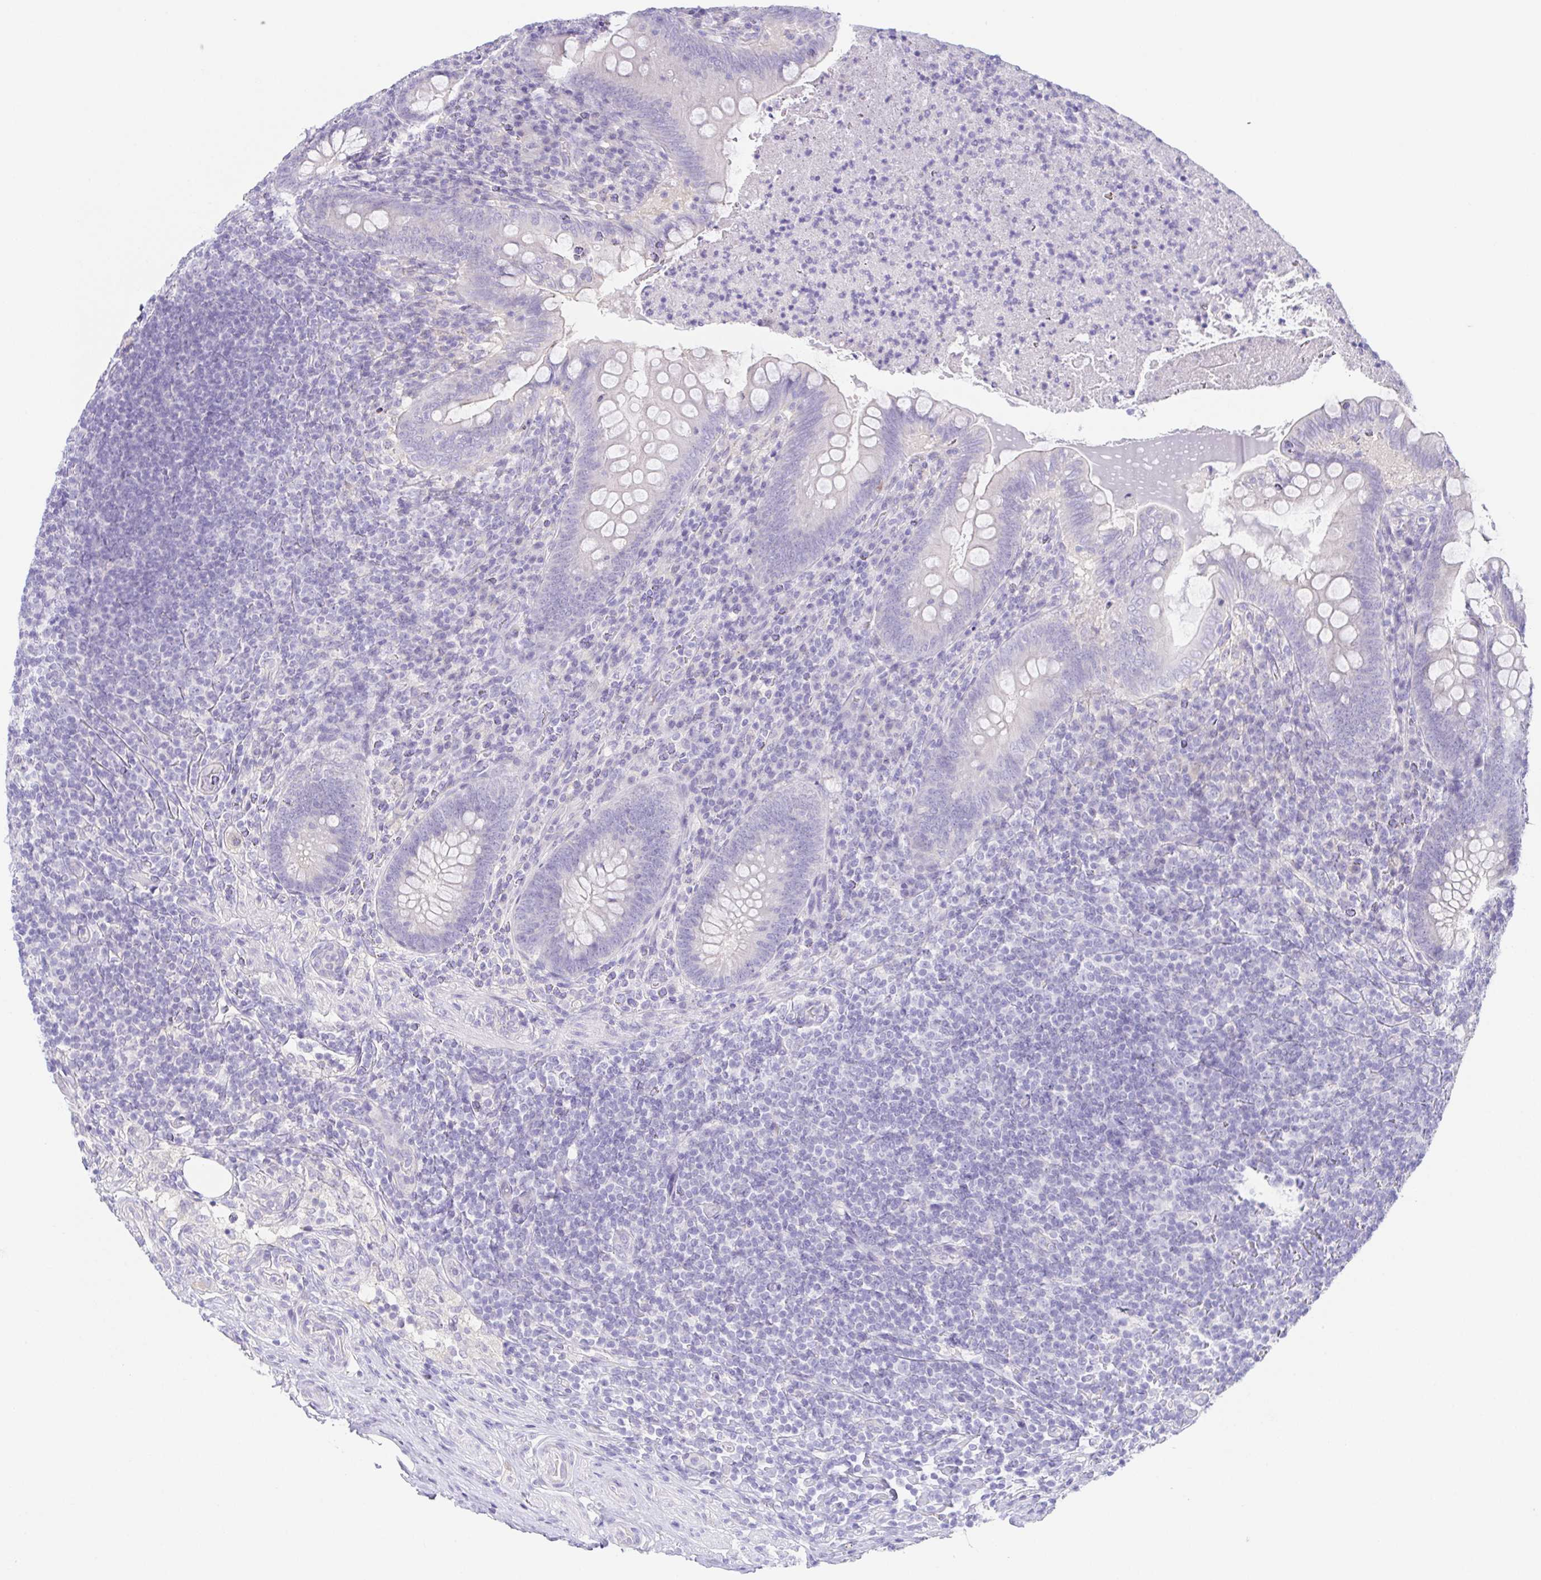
{"staining": {"intensity": "negative", "quantity": "none", "location": "none"}, "tissue": "appendix", "cell_type": "Glandular cells", "image_type": "normal", "snomed": [{"axis": "morphology", "description": "Normal tissue, NOS"}, {"axis": "topography", "description": "Appendix"}], "caption": "DAB (3,3'-diaminobenzidine) immunohistochemical staining of benign appendix displays no significant staining in glandular cells. (Stains: DAB (3,3'-diaminobenzidine) immunohistochemistry with hematoxylin counter stain, Microscopy: brightfield microscopy at high magnification).", "gene": "KRTDAP", "patient": {"sex": "male", "age": 47}}